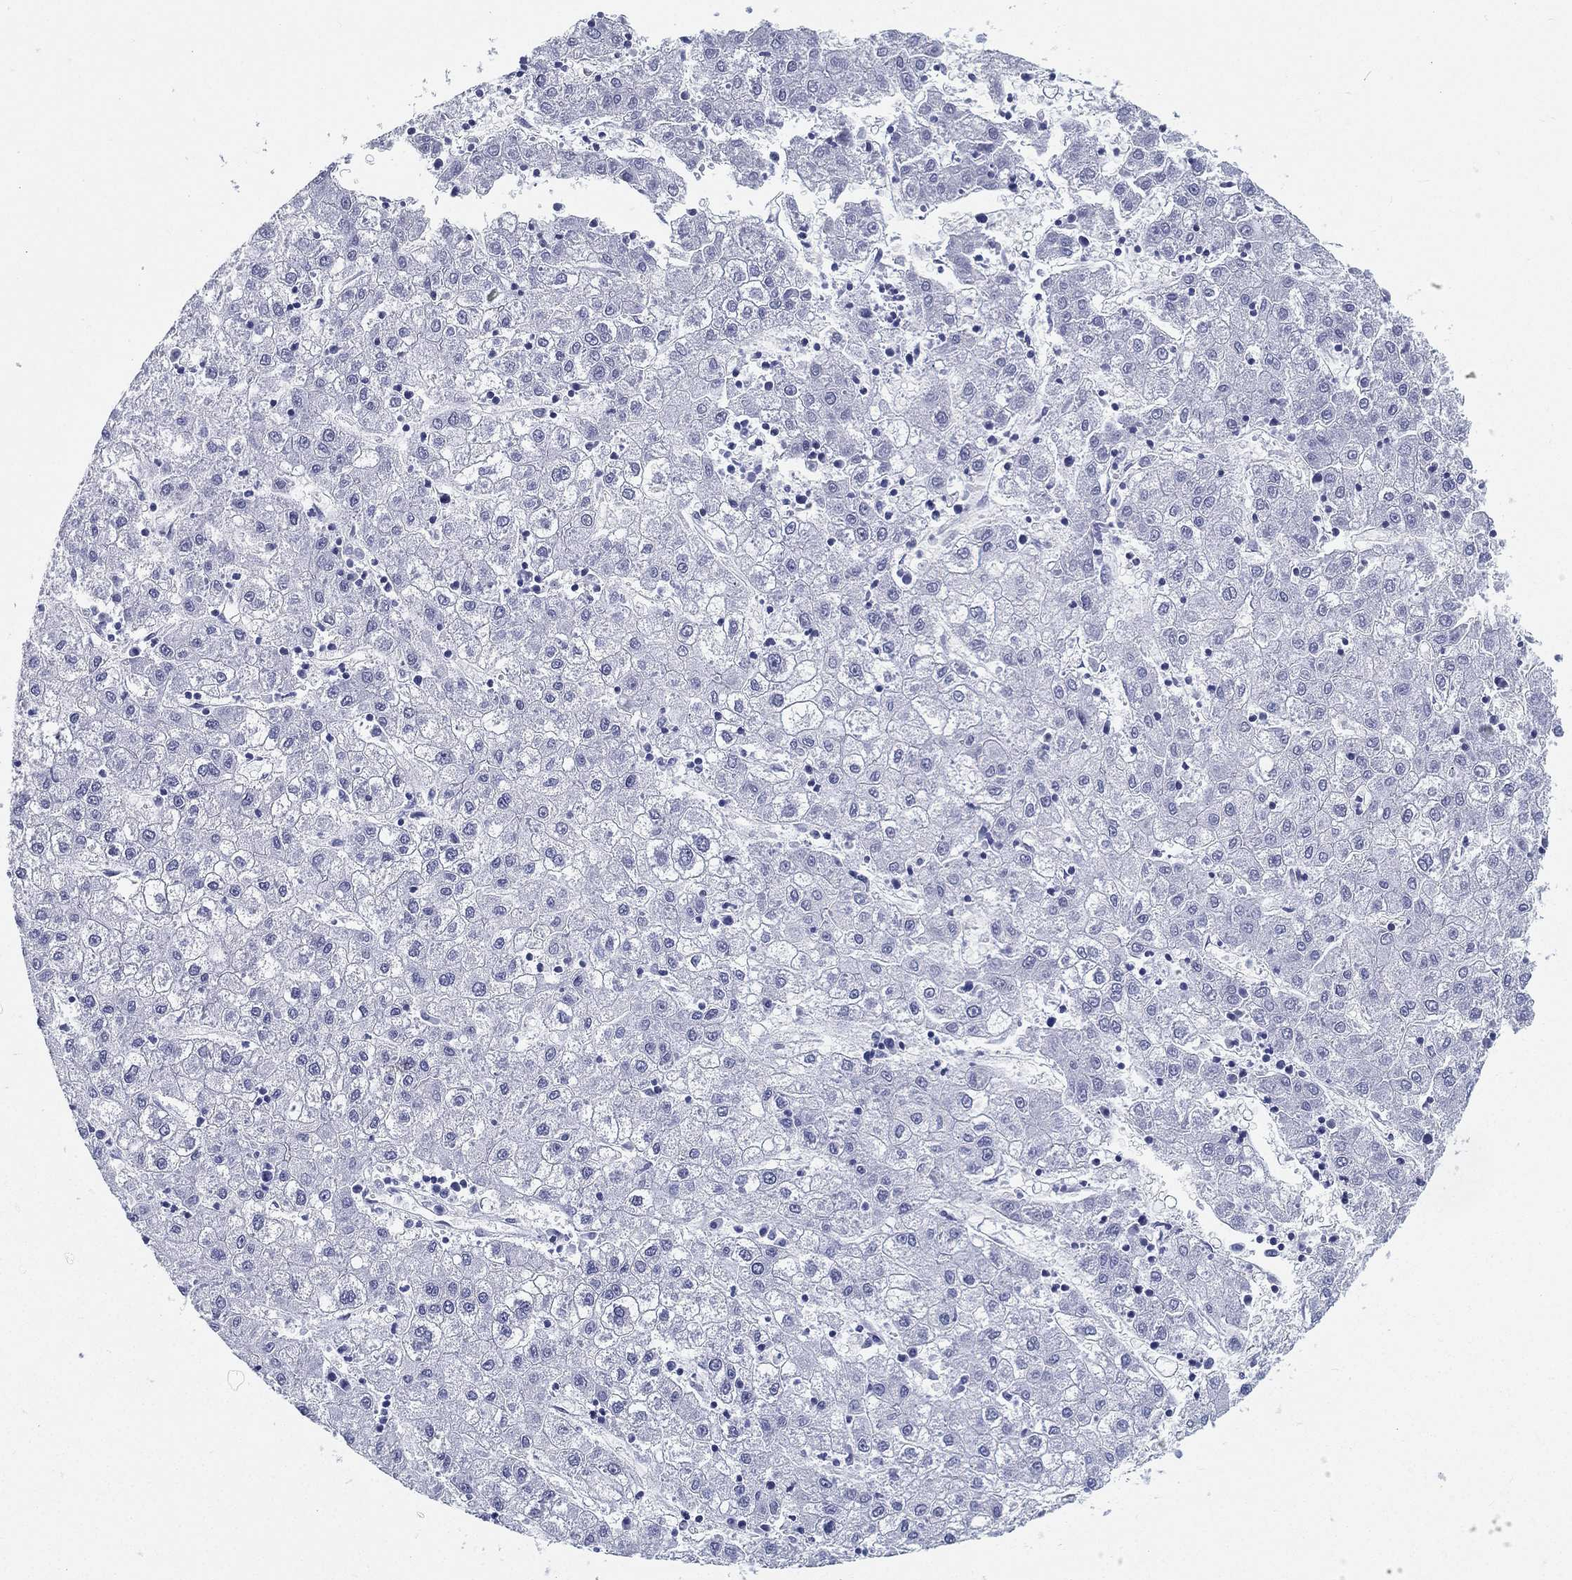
{"staining": {"intensity": "negative", "quantity": "none", "location": "none"}, "tissue": "liver cancer", "cell_type": "Tumor cells", "image_type": "cancer", "snomed": [{"axis": "morphology", "description": "Carcinoma, Hepatocellular, NOS"}, {"axis": "topography", "description": "Liver"}], "caption": "Tumor cells are negative for brown protein staining in liver cancer.", "gene": "ATP1B2", "patient": {"sex": "male", "age": 72}}